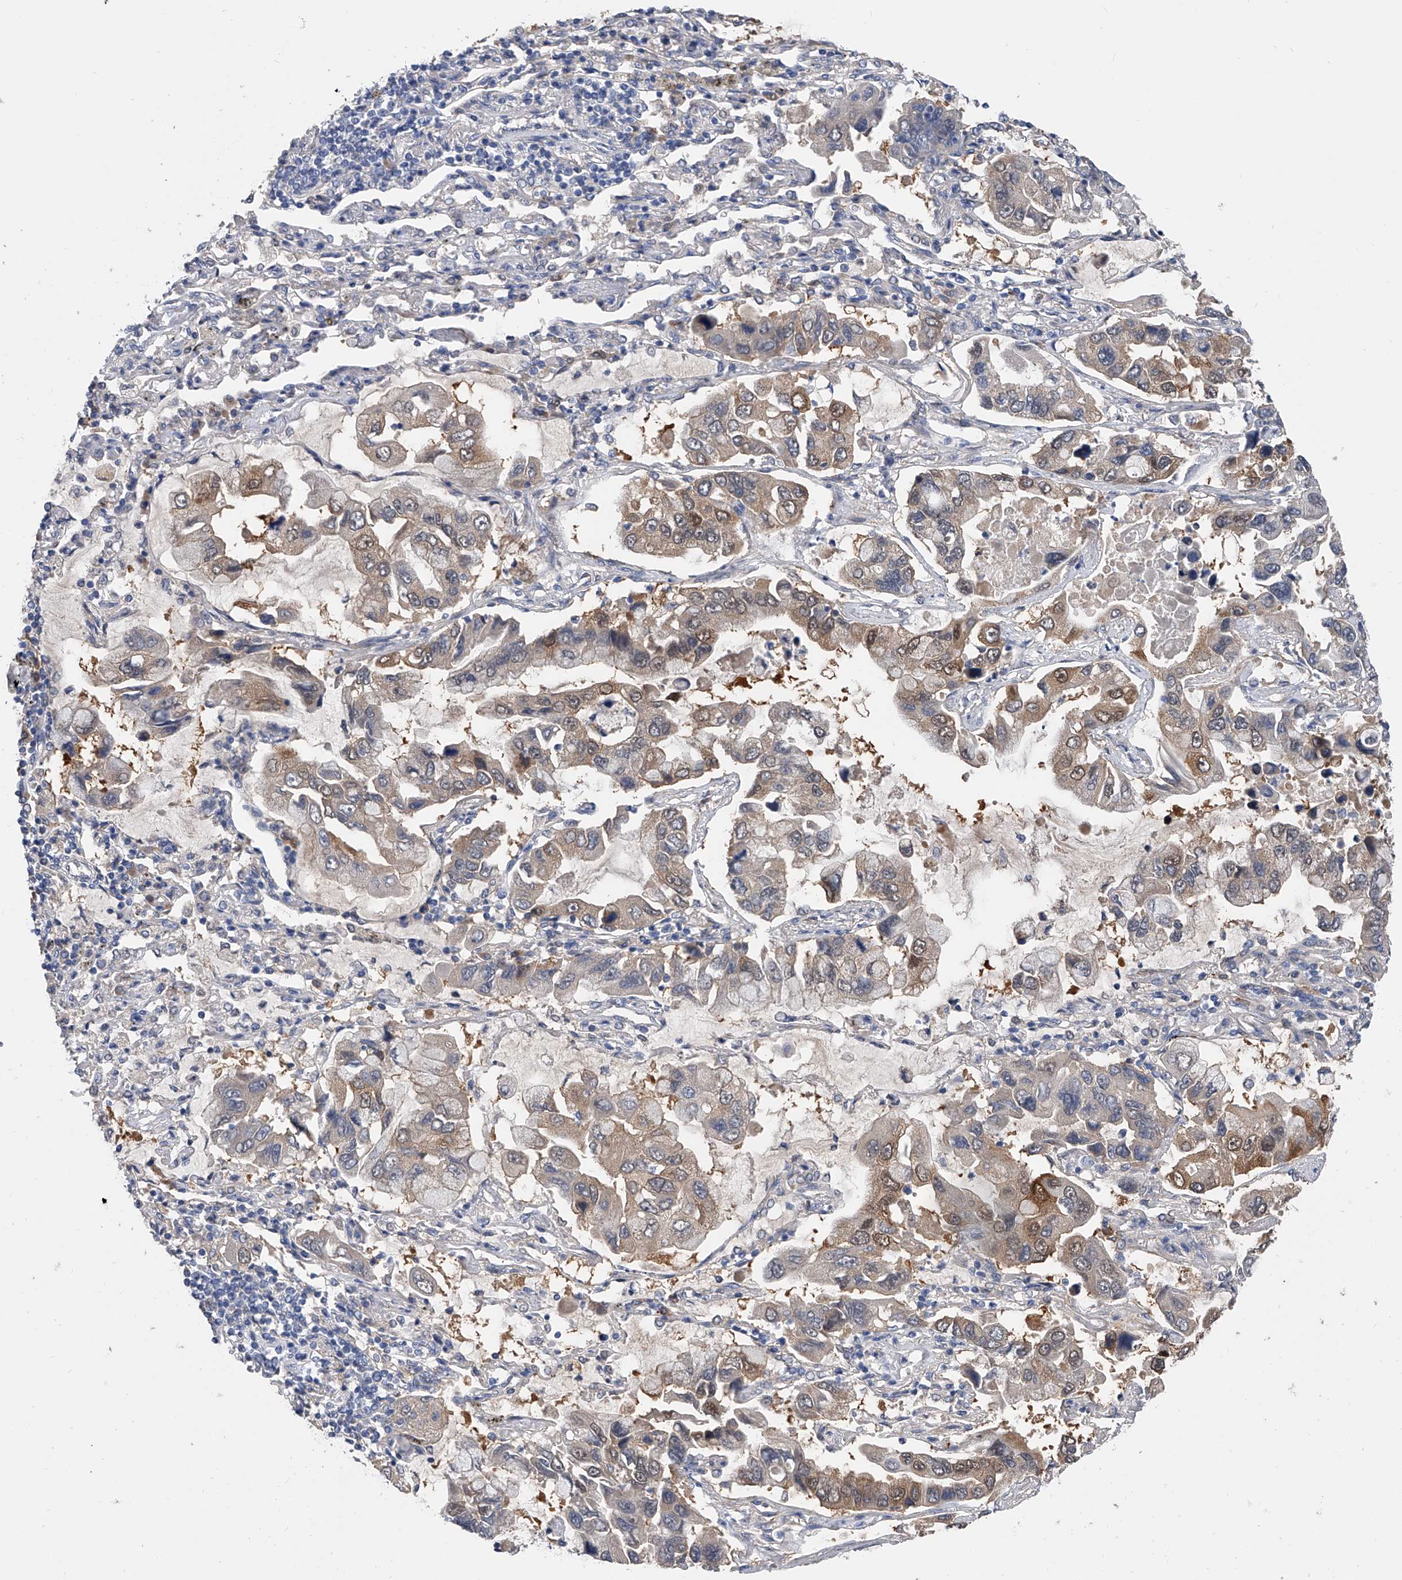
{"staining": {"intensity": "moderate", "quantity": "<25%", "location": "cytoplasmic/membranous"}, "tissue": "lung cancer", "cell_type": "Tumor cells", "image_type": "cancer", "snomed": [{"axis": "morphology", "description": "Adenocarcinoma, NOS"}, {"axis": "topography", "description": "Lung"}], "caption": "Immunohistochemical staining of human lung adenocarcinoma demonstrates low levels of moderate cytoplasmic/membranous staining in about <25% of tumor cells. (Stains: DAB (3,3'-diaminobenzidine) in brown, nuclei in blue, Microscopy: brightfield microscopy at high magnification).", "gene": "PGM3", "patient": {"sex": "male", "age": 64}}